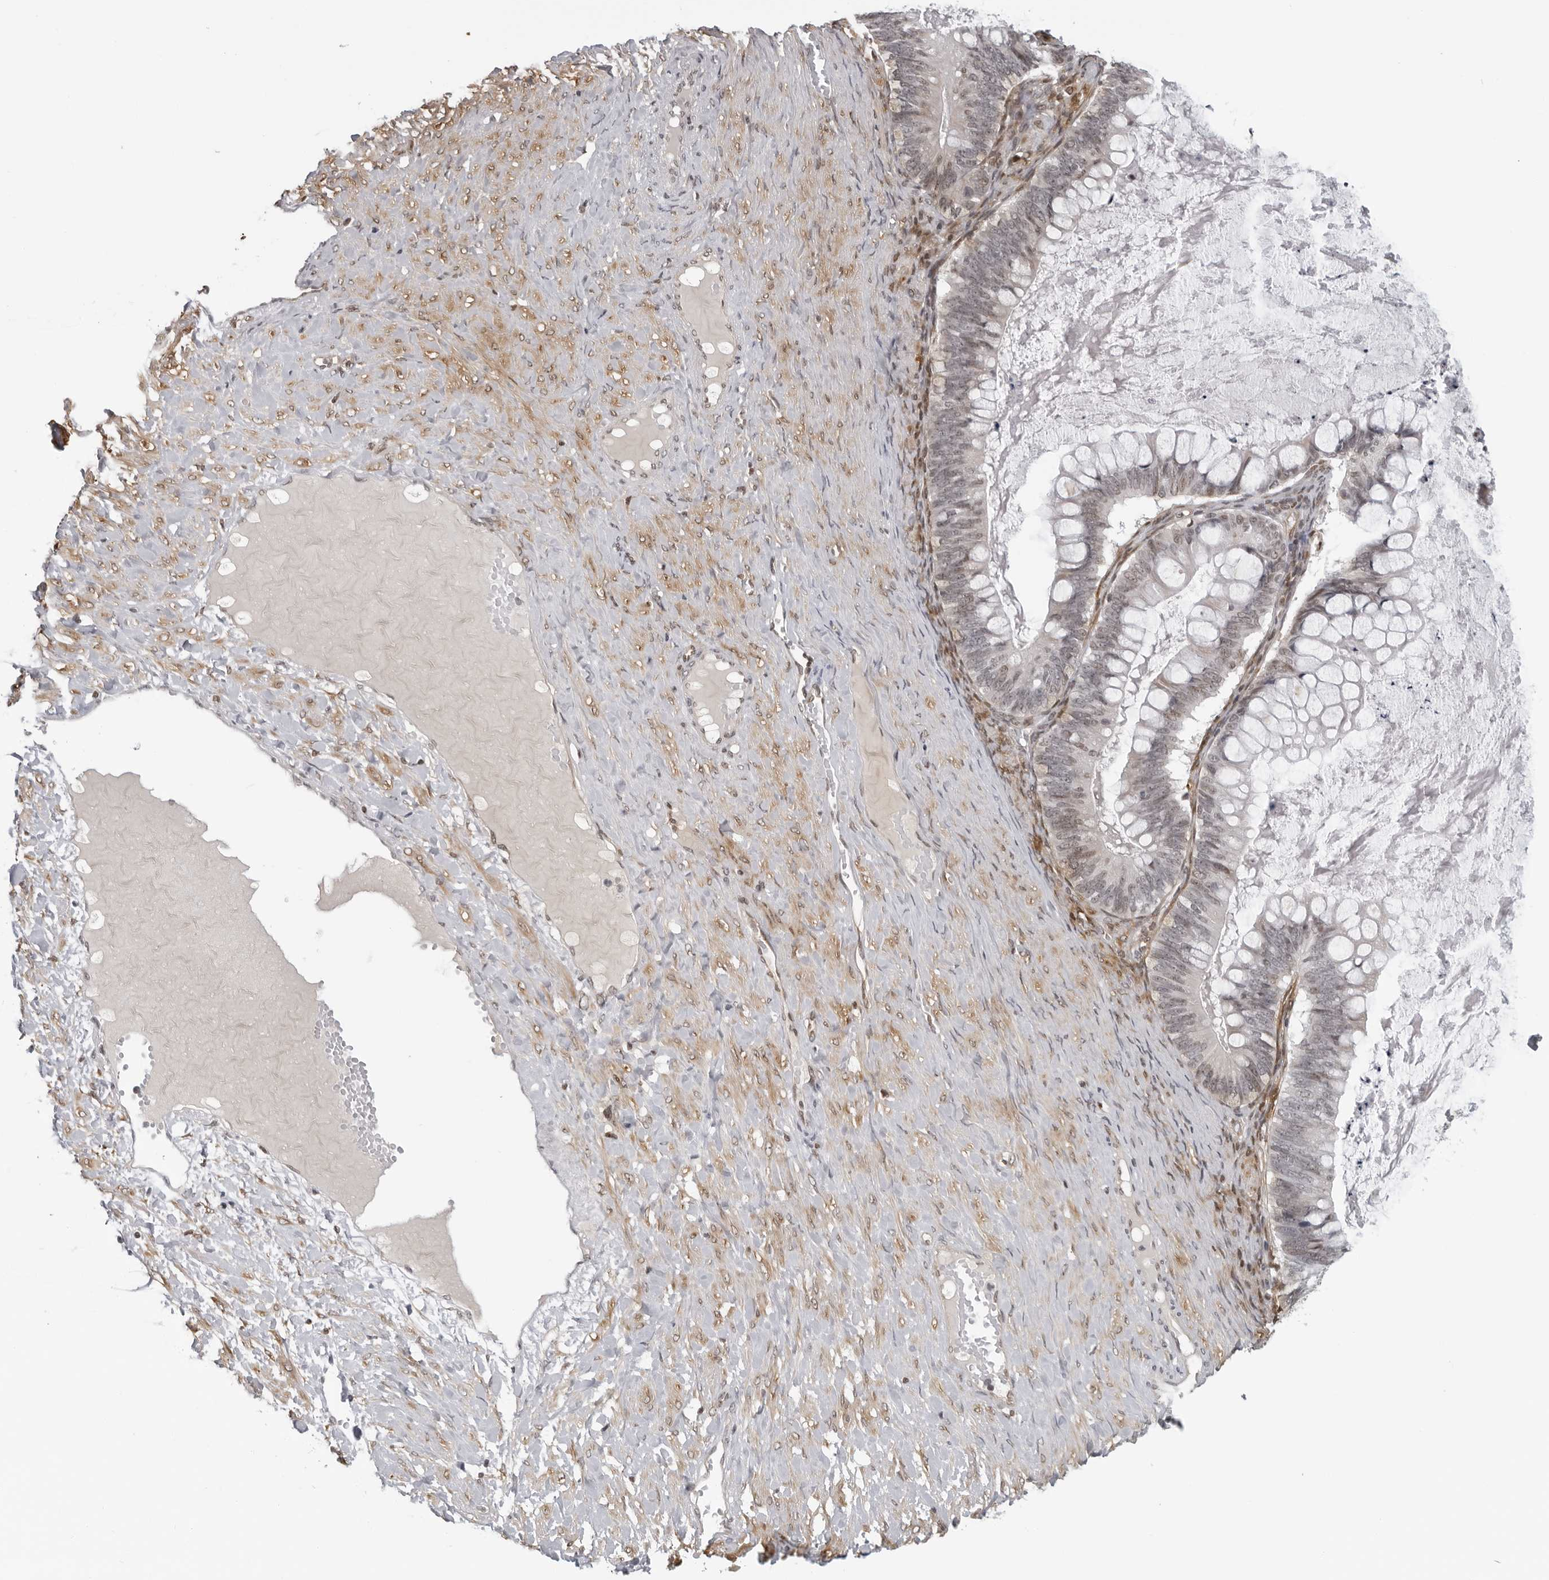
{"staining": {"intensity": "weak", "quantity": "<25%", "location": "nuclear"}, "tissue": "ovarian cancer", "cell_type": "Tumor cells", "image_type": "cancer", "snomed": [{"axis": "morphology", "description": "Cystadenocarcinoma, mucinous, NOS"}, {"axis": "topography", "description": "Ovary"}], "caption": "Protein analysis of ovarian mucinous cystadenocarcinoma displays no significant expression in tumor cells. (Stains: DAB (3,3'-diaminobenzidine) IHC with hematoxylin counter stain, Microscopy: brightfield microscopy at high magnification).", "gene": "MAF", "patient": {"sex": "female", "age": 61}}